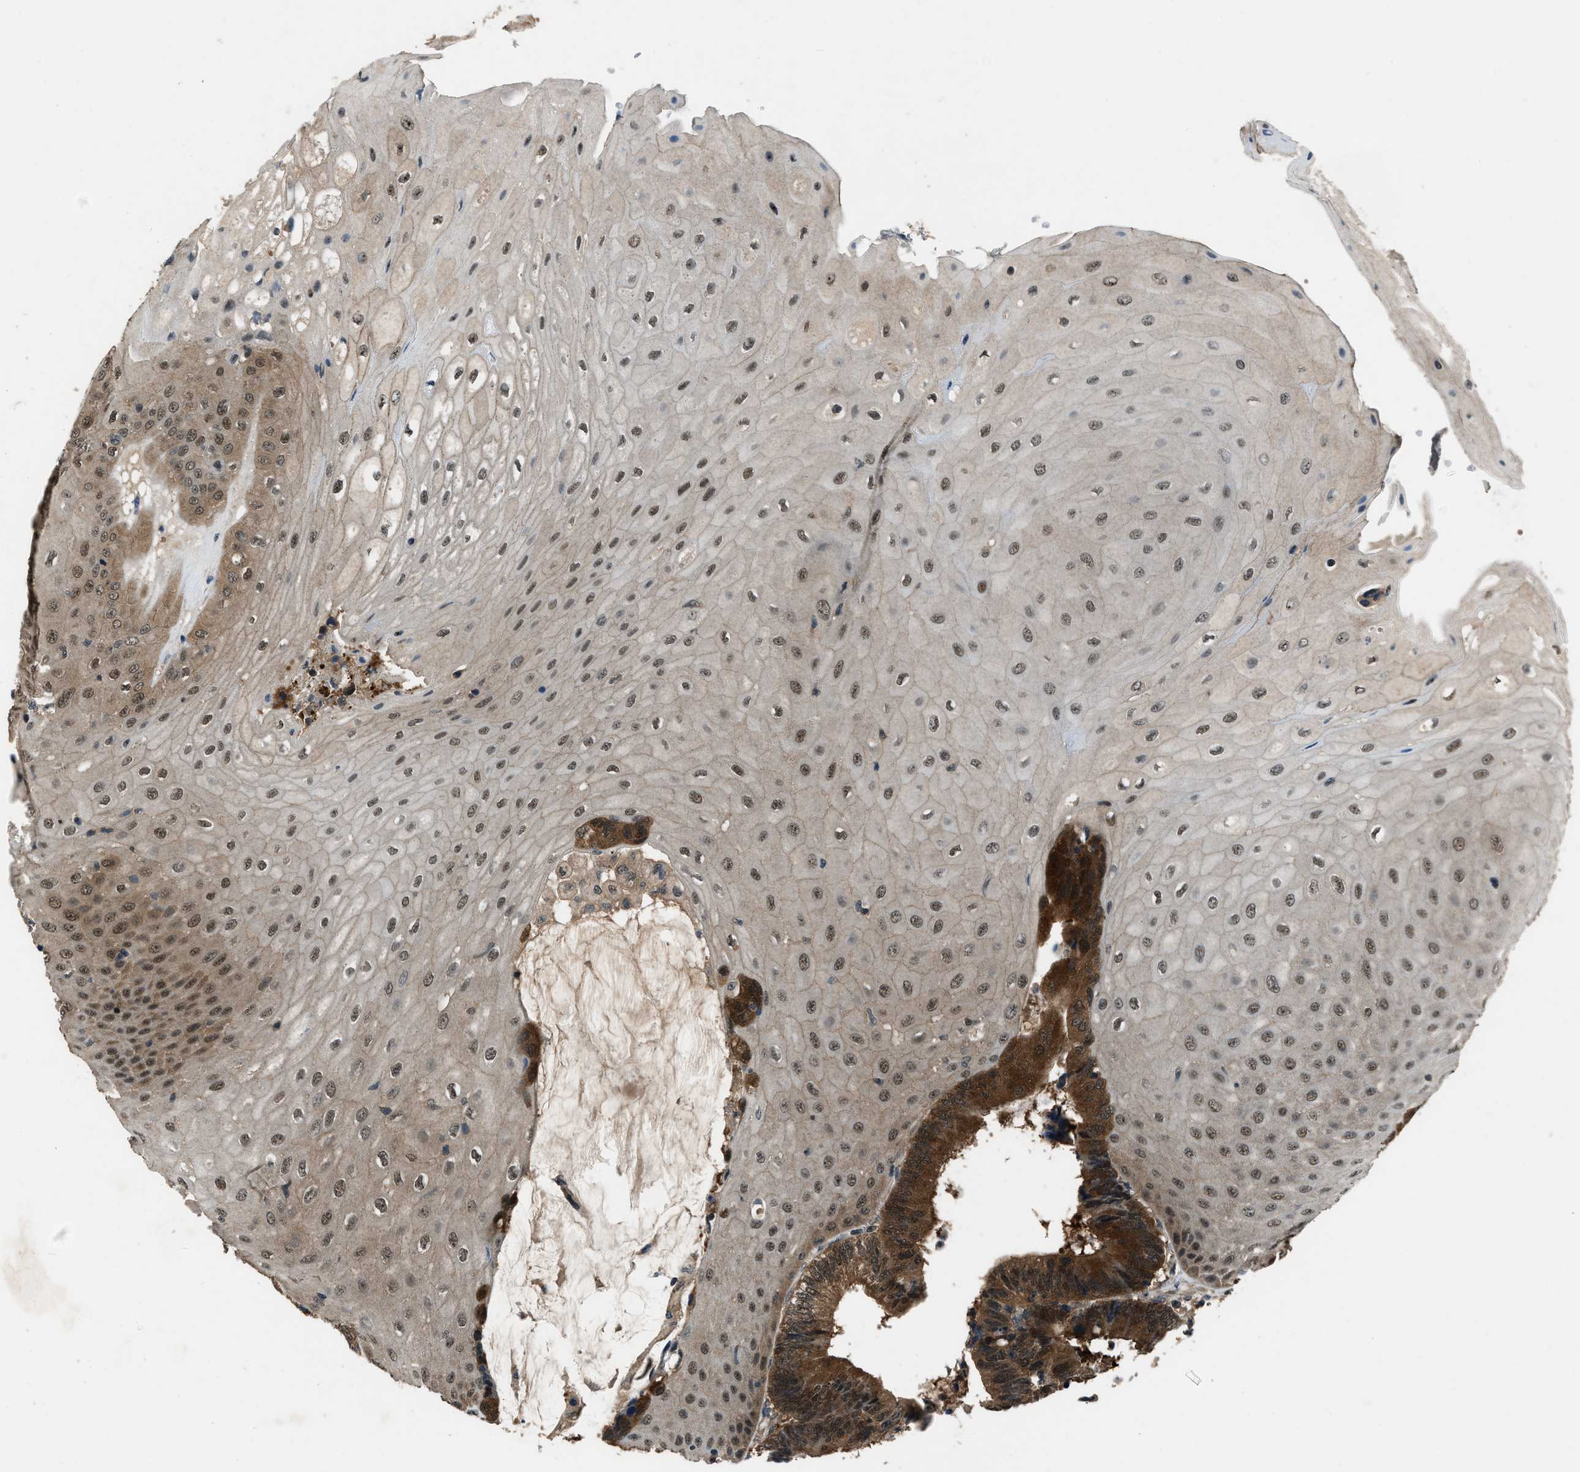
{"staining": {"intensity": "moderate", "quantity": ">75%", "location": "cytoplasmic/membranous,nuclear"}, "tissue": "colorectal cancer", "cell_type": "Tumor cells", "image_type": "cancer", "snomed": [{"axis": "morphology", "description": "Adenocarcinoma, NOS"}, {"axis": "topography", "description": "Rectum"}, {"axis": "topography", "description": "Anal"}], "caption": "Immunohistochemistry (IHC) staining of colorectal cancer (adenocarcinoma), which demonstrates medium levels of moderate cytoplasmic/membranous and nuclear positivity in approximately >75% of tumor cells indicating moderate cytoplasmic/membranous and nuclear protein positivity. The staining was performed using DAB (3,3'-diaminobenzidine) (brown) for protein detection and nuclei were counterstained in hematoxylin (blue).", "gene": "NUDCD3", "patient": {"sex": "female", "age": 89}}